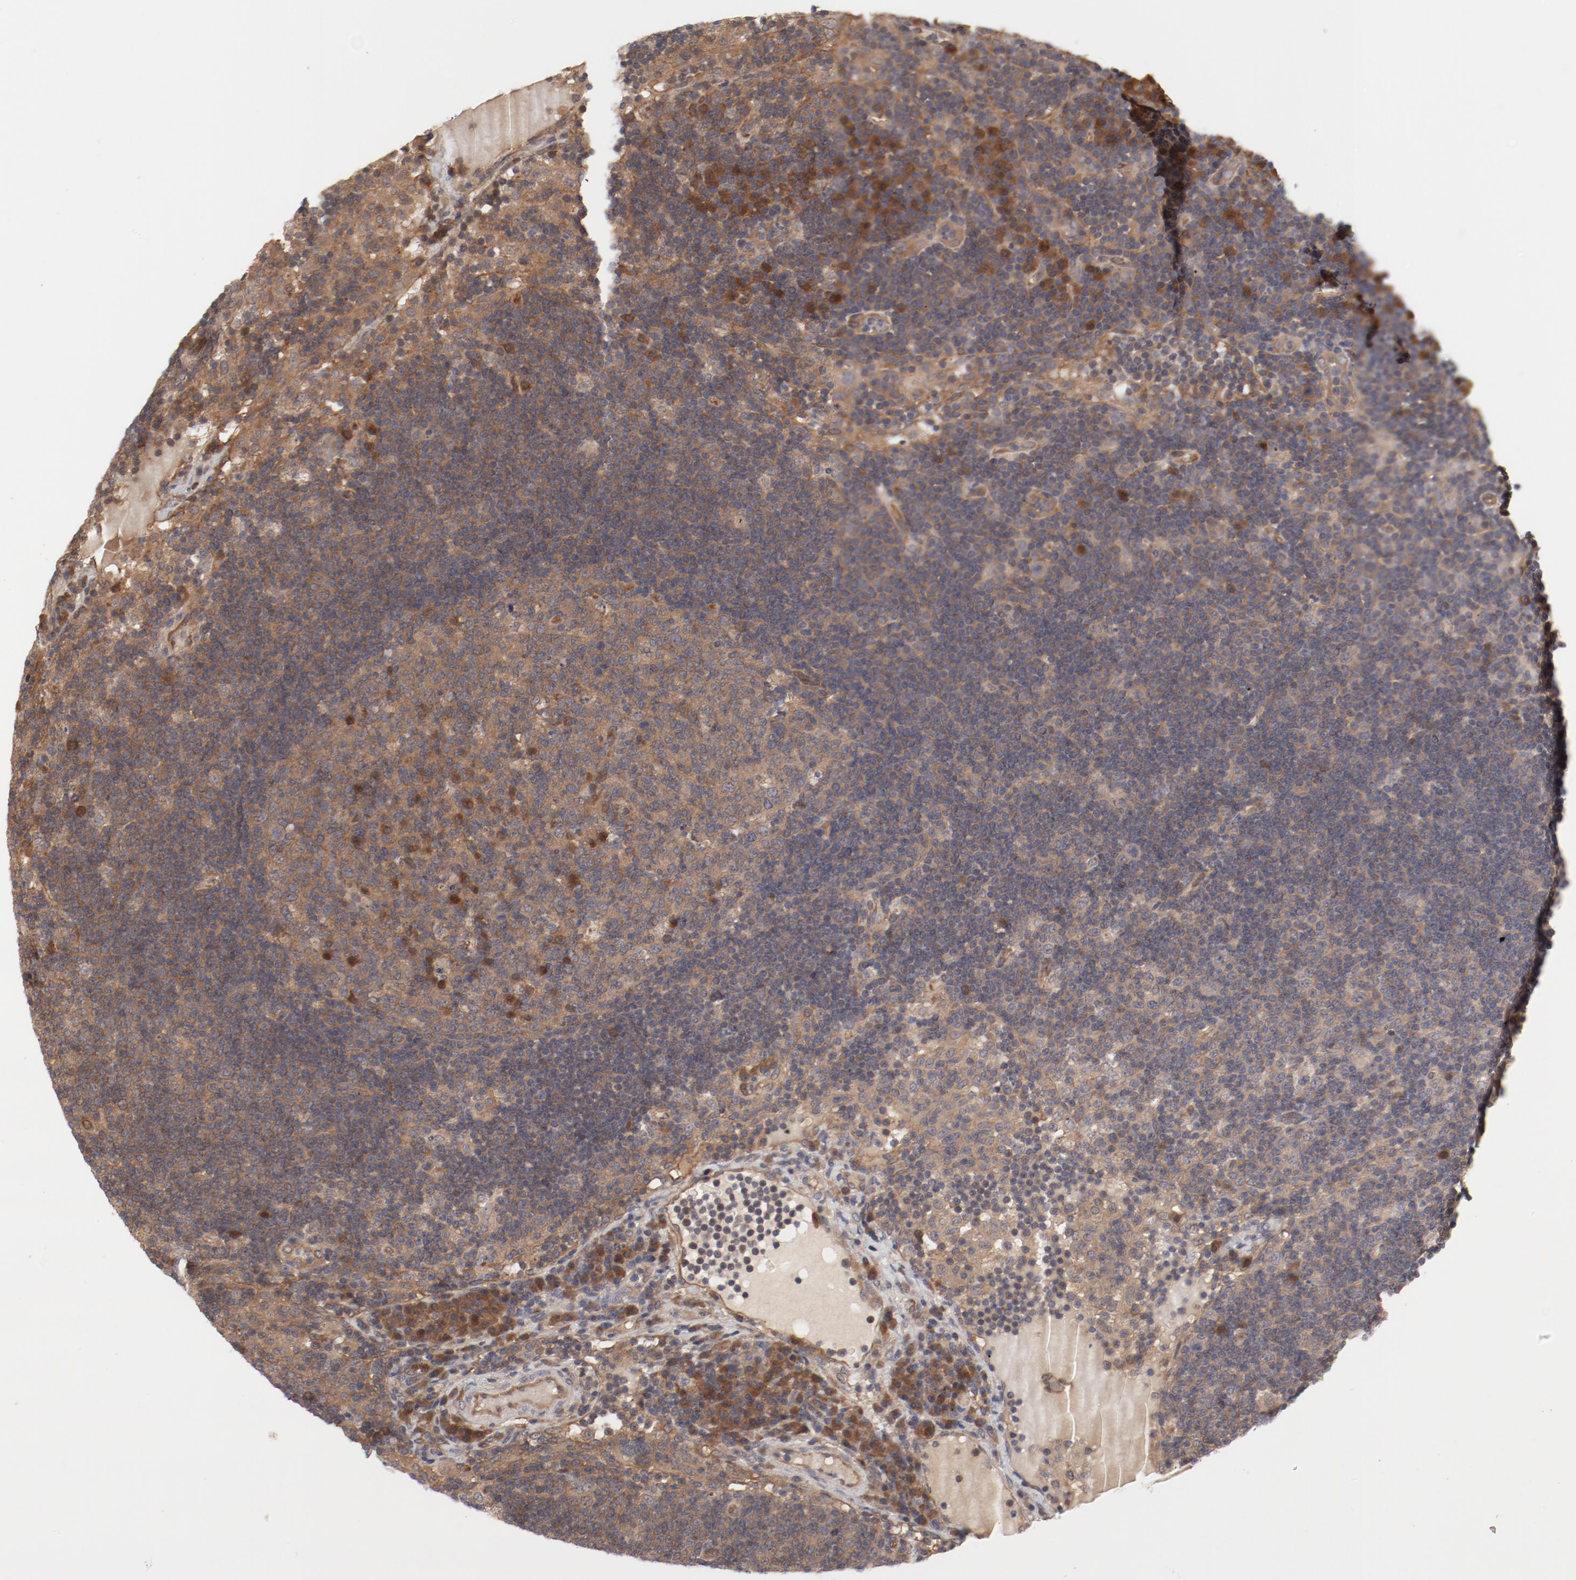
{"staining": {"intensity": "strong", "quantity": "<25%", "location": "cytoplasmic/membranous"}, "tissue": "lymph node", "cell_type": "Germinal center cells", "image_type": "normal", "snomed": [{"axis": "morphology", "description": "Normal tissue, NOS"}, {"axis": "morphology", "description": "Squamous cell carcinoma, metastatic, NOS"}, {"axis": "topography", "description": "Lymph node"}], "caption": "A high-resolution histopathology image shows immunohistochemistry (IHC) staining of normal lymph node, which exhibits strong cytoplasmic/membranous expression in about <25% of germinal center cells.", "gene": "PITPNM2", "patient": {"sex": "female", "age": 53}}